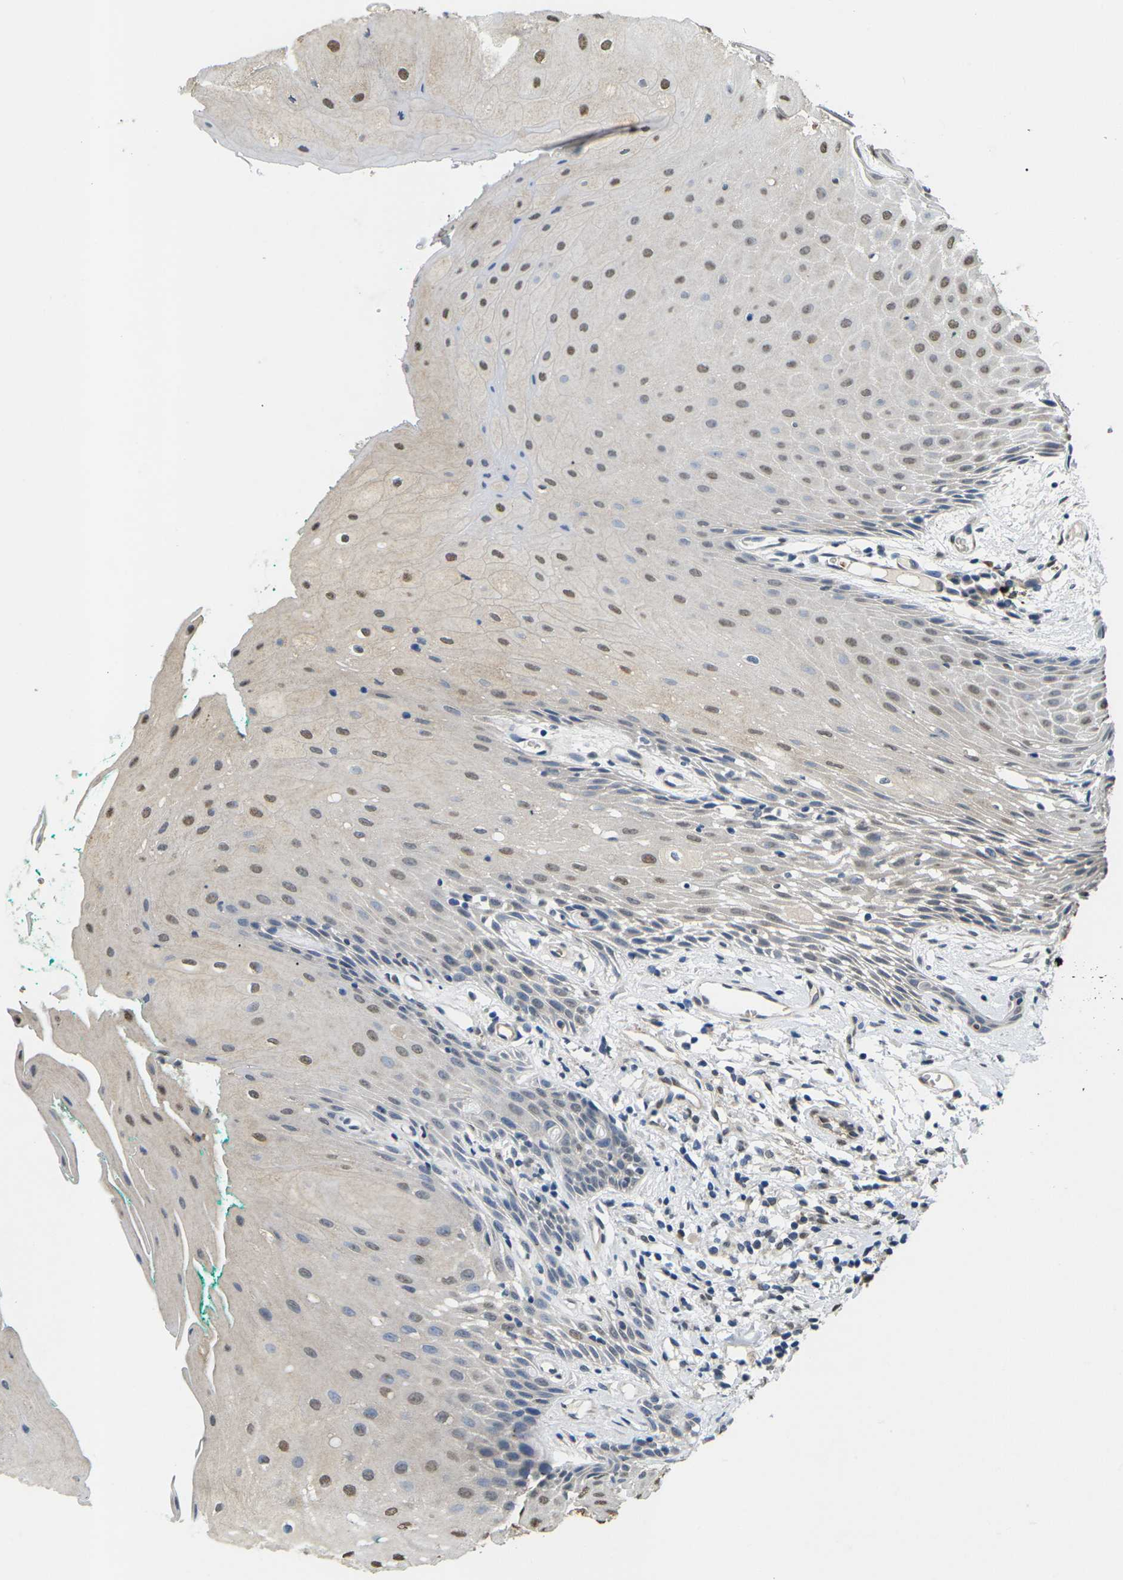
{"staining": {"intensity": "moderate", "quantity": "<25%", "location": "nuclear"}, "tissue": "oral mucosa", "cell_type": "Squamous epithelial cells", "image_type": "normal", "snomed": [{"axis": "morphology", "description": "Normal tissue, NOS"}, {"axis": "morphology", "description": "Squamous cell carcinoma, NOS"}, {"axis": "topography", "description": "Oral tissue"}, {"axis": "topography", "description": "Salivary gland"}, {"axis": "topography", "description": "Head-Neck"}], "caption": "Human oral mucosa stained for a protein (brown) shows moderate nuclear positive positivity in approximately <25% of squamous epithelial cells.", "gene": "ERBB4", "patient": {"sex": "female", "age": 62}}